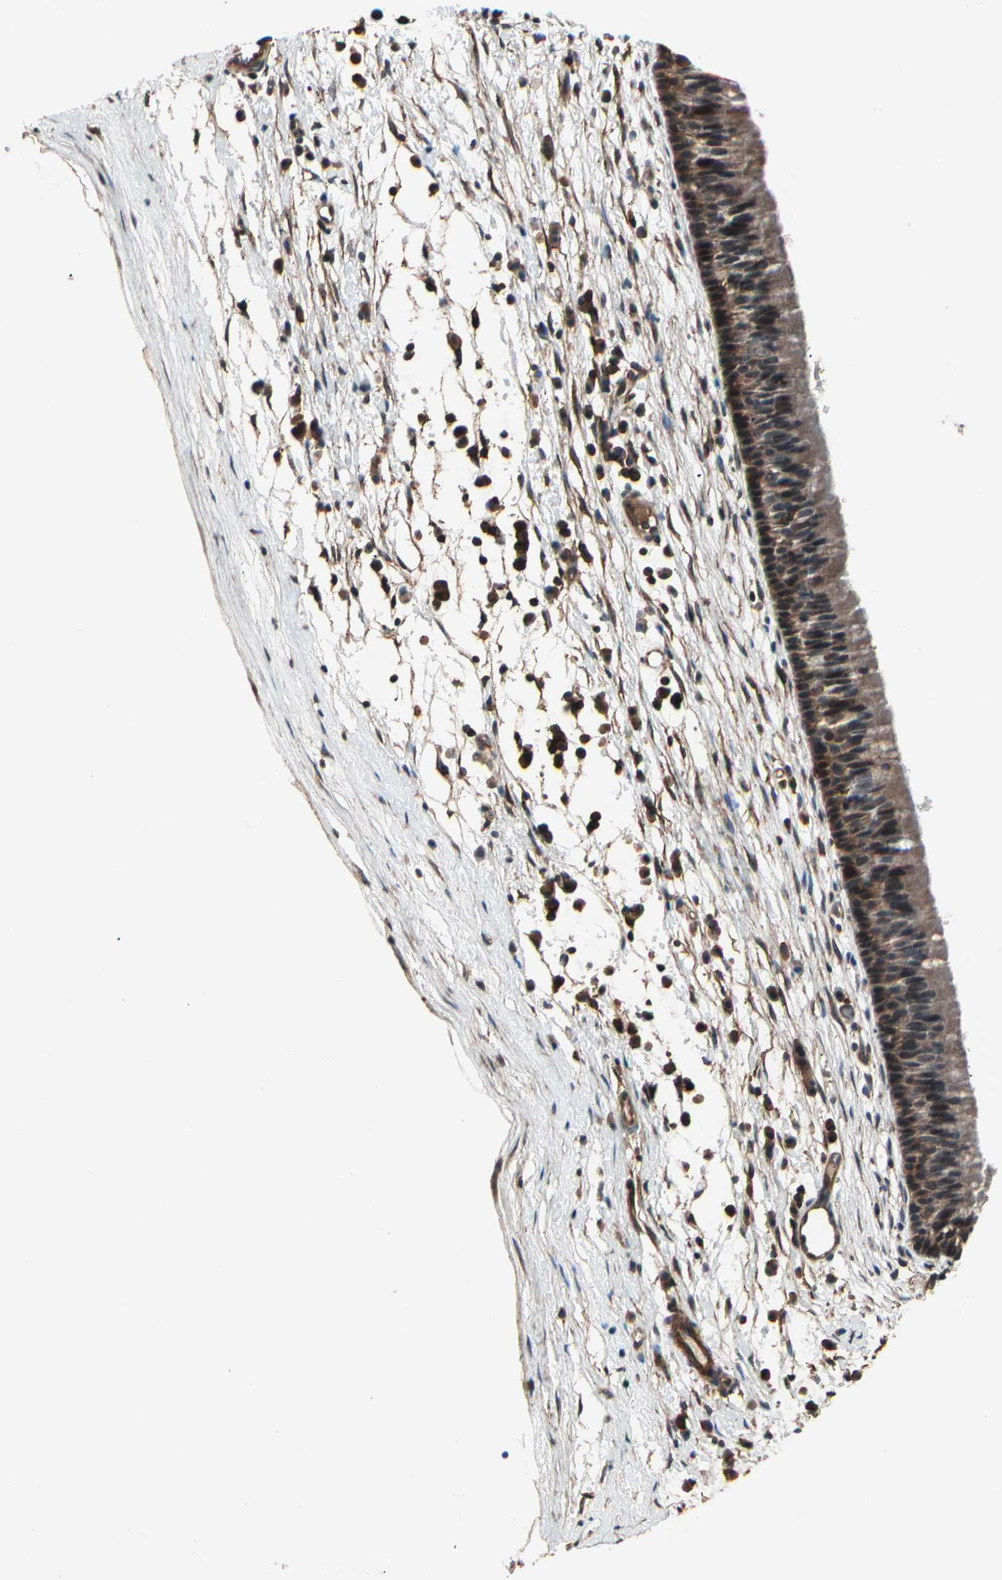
{"staining": {"intensity": "strong", "quantity": ">75%", "location": "cytoplasmic/membranous"}, "tissue": "nasopharynx", "cell_type": "Respiratory epithelial cells", "image_type": "normal", "snomed": [{"axis": "morphology", "description": "Normal tissue, NOS"}, {"axis": "topography", "description": "Nasopharynx"}], "caption": "Immunohistochemistry (IHC) of normal nasopharynx reveals high levels of strong cytoplasmic/membranous positivity in about >75% of respiratory epithelial cells.", "gene": "MAPK13", "patient": {"sex": "male", "age": 13}}